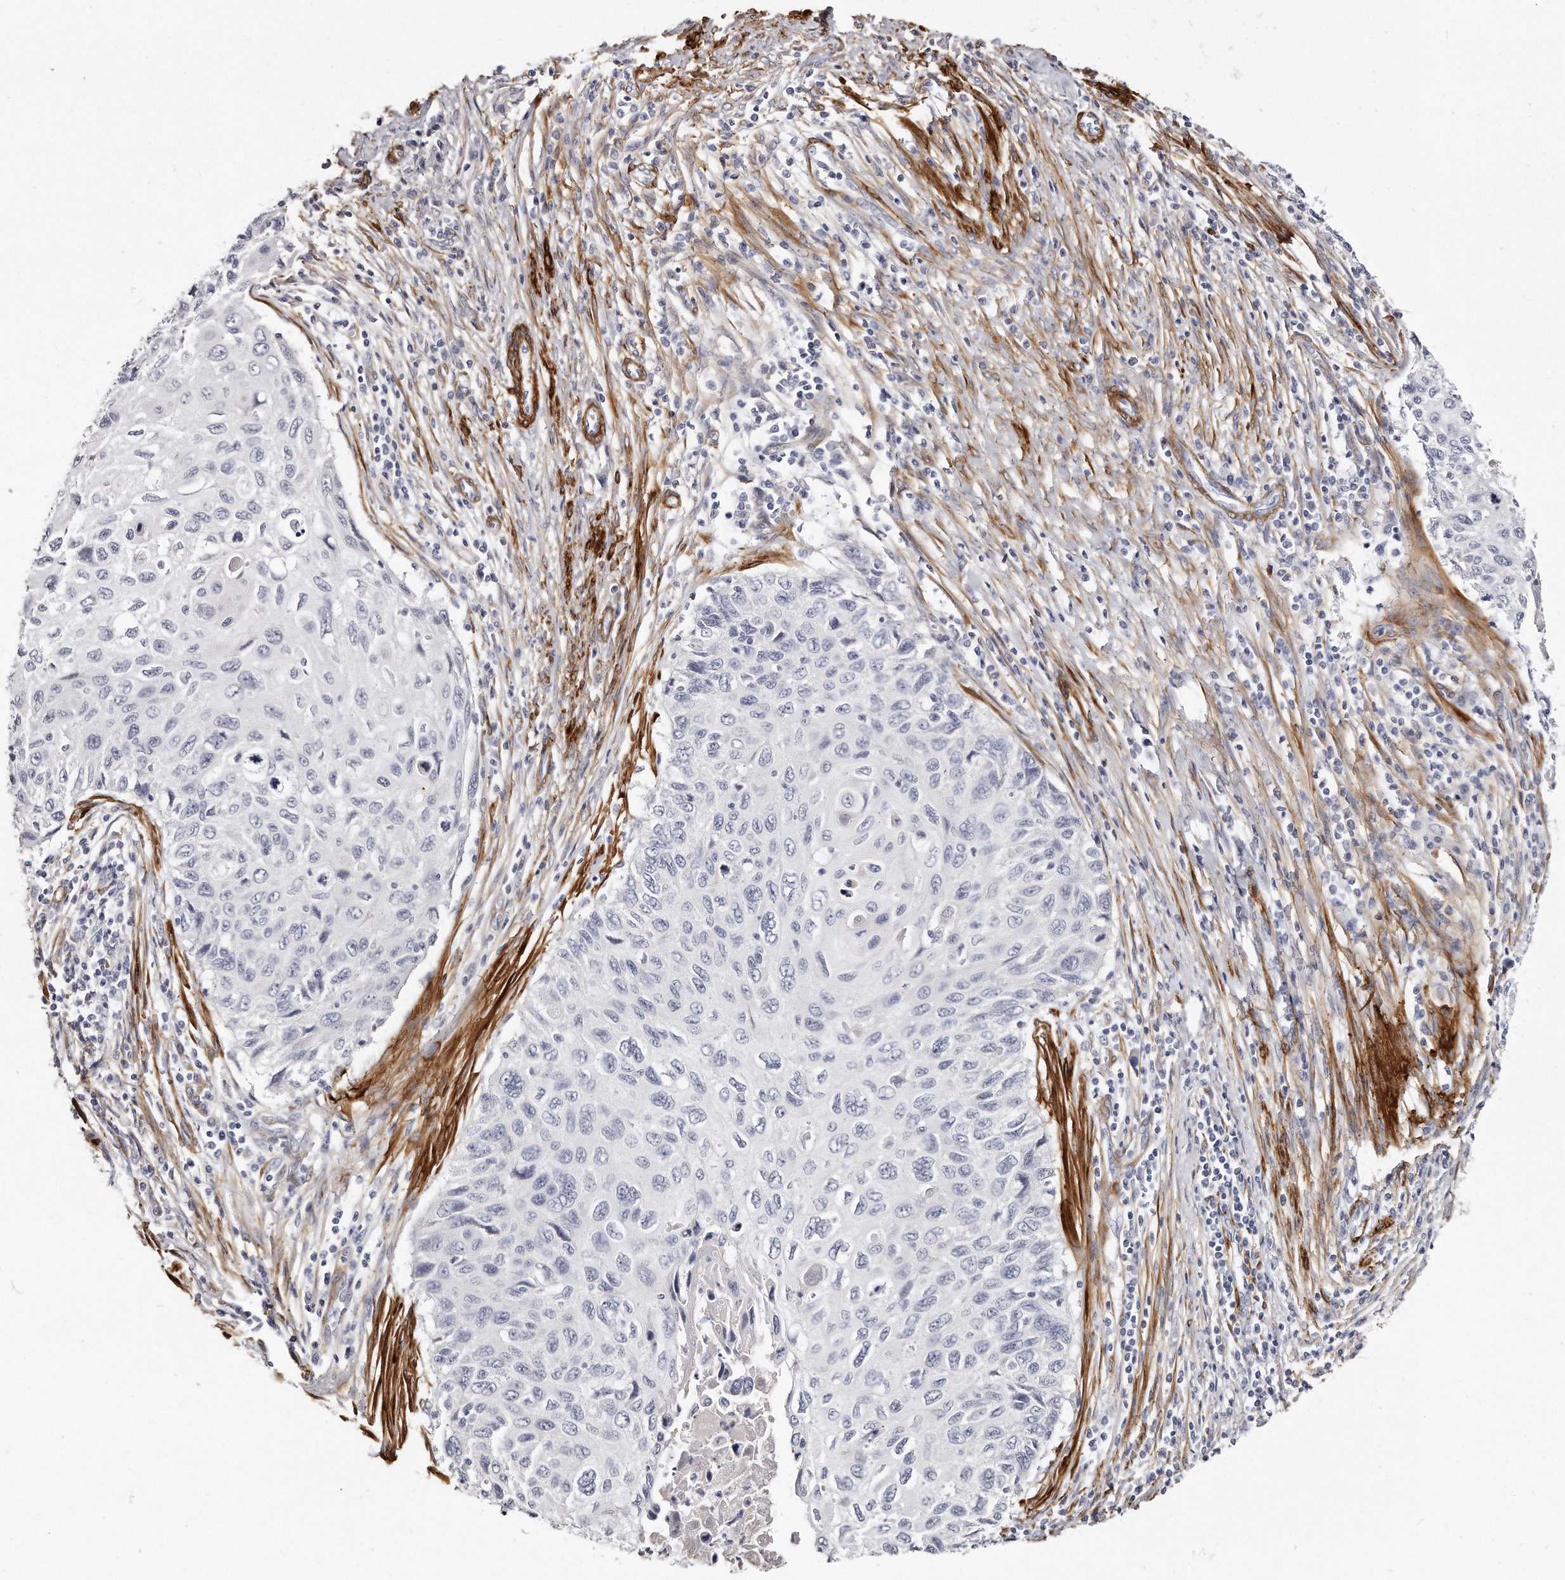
{"staining": {"intensity": "negative", "quantity": "none", "location": "none"}, "tissue": "cervical cancer", "cell_type": "Tumor cells", "image_type": "cancer", "snomed": [{"axis": "morphology", "description": "Squamous cell carcinoma, NOS"}, {"axis": "topography", "description": "Cervix"}], "caption": "There is no significant expression in tumor cells of cervical squamous cell carcinoma. The staining was performed using DAB to visualize the protein expression in brown, while the nuclei were stained in blue with hematoxylin (Magnification: 20x).", "gene": "LMOD1", "patient": {"sex": "female", "age": 70}}